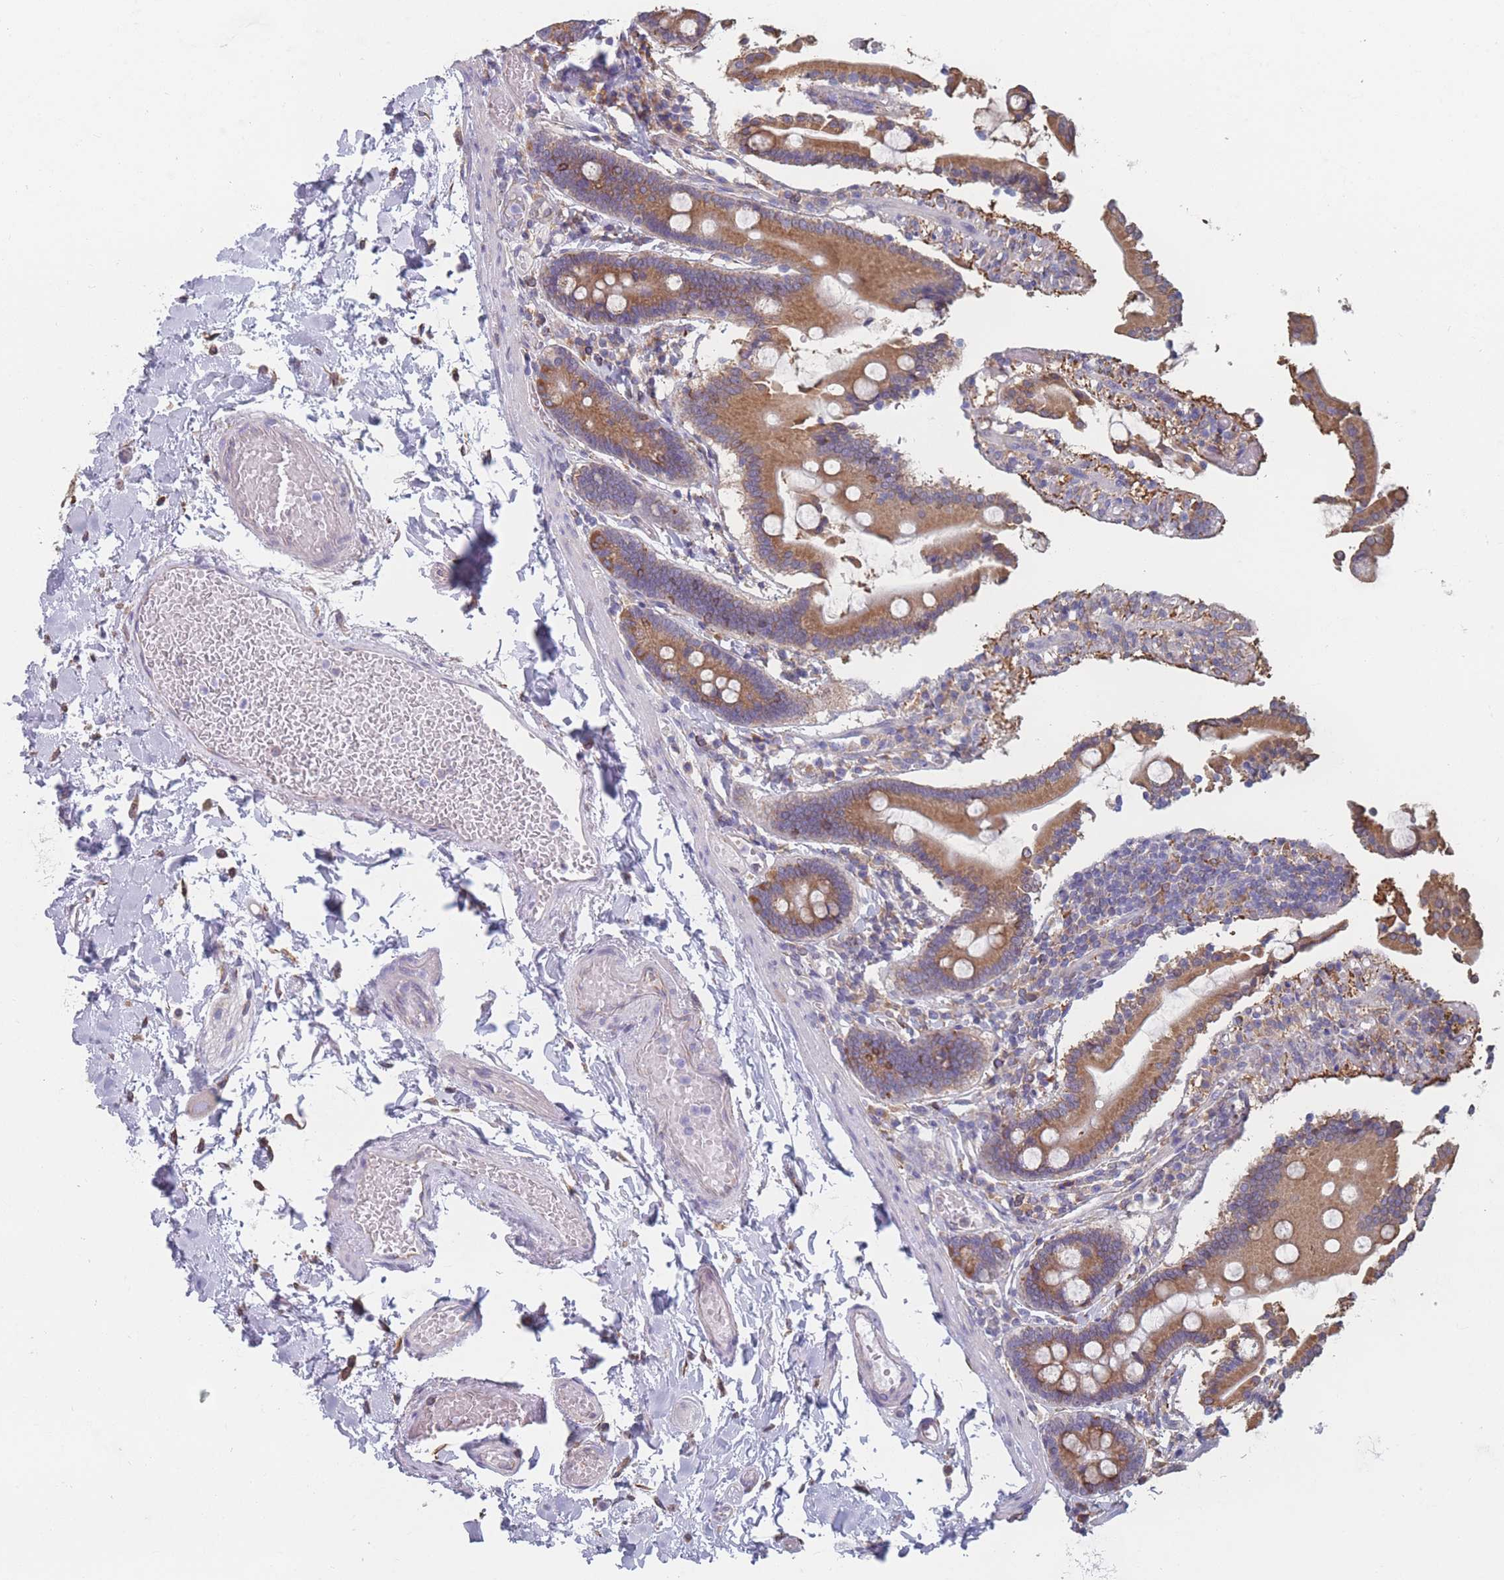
{"staining": {"intensity": "moderate", "quantity": ">75%", "location": "cytoplasmic/membranous"}, "tissue": "duodenum", "cell_type": "Glandular cells", "image_type": "normal", "snomed": [{"axis": "morphology", "description": "Normal tissue, NOS"}, {"axis": "topography", "description": "Duodenum"}], "caption": "IHC of unremarkable human duodenum displays medium levels of moderate cytoplasmic/membranous positivity in about >75% of glandular cells. Using DAB (brown) and hematoxylin (blue) stains, captured at high magnification using brightfield microscopy.", "gene": "OR7C2", "patient": {"sex": "male", "age": 55}}